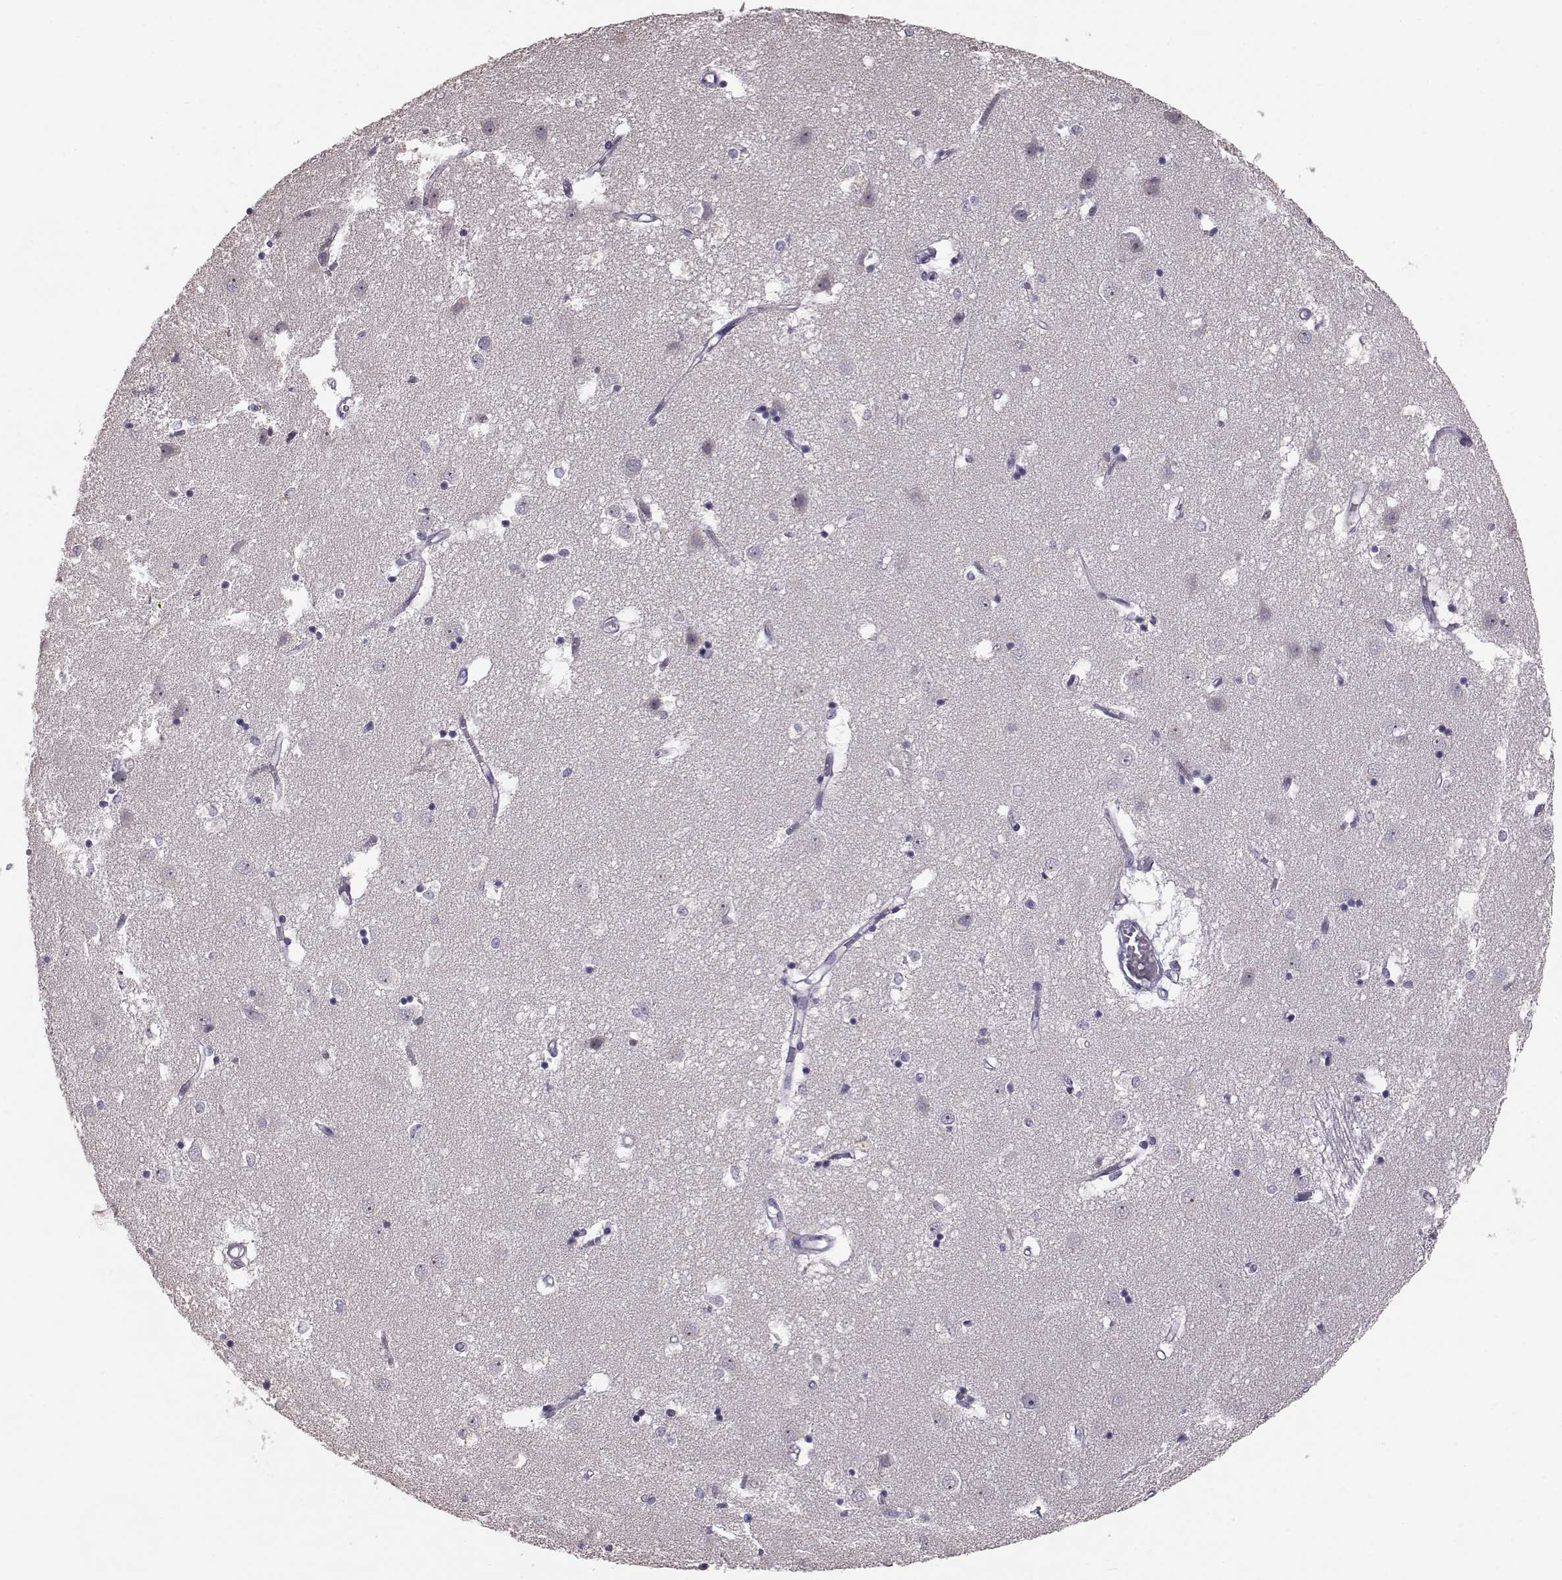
{"staining": {"intensity": "negative", "quantity": "none", "location": "none"}, "tissue": "caudate", "cell_type": "Glial cells", "image_type": "normal", "snomed": [{"axis": "morphology", "description": "Normal tissue, NOS"}, {"axis": "topography", "description": "Lateral ventricle wall"}], "caption": "High magnification brightfield microscopy of unremarkable caudate stained with DAB (brown) and counterstained with hematoxylin (blue): glial cells show no significant expression. Nuclei are stained in blue.", "gene": "ALDH3A1", "patient": {"sex": "male", "age": 54}}